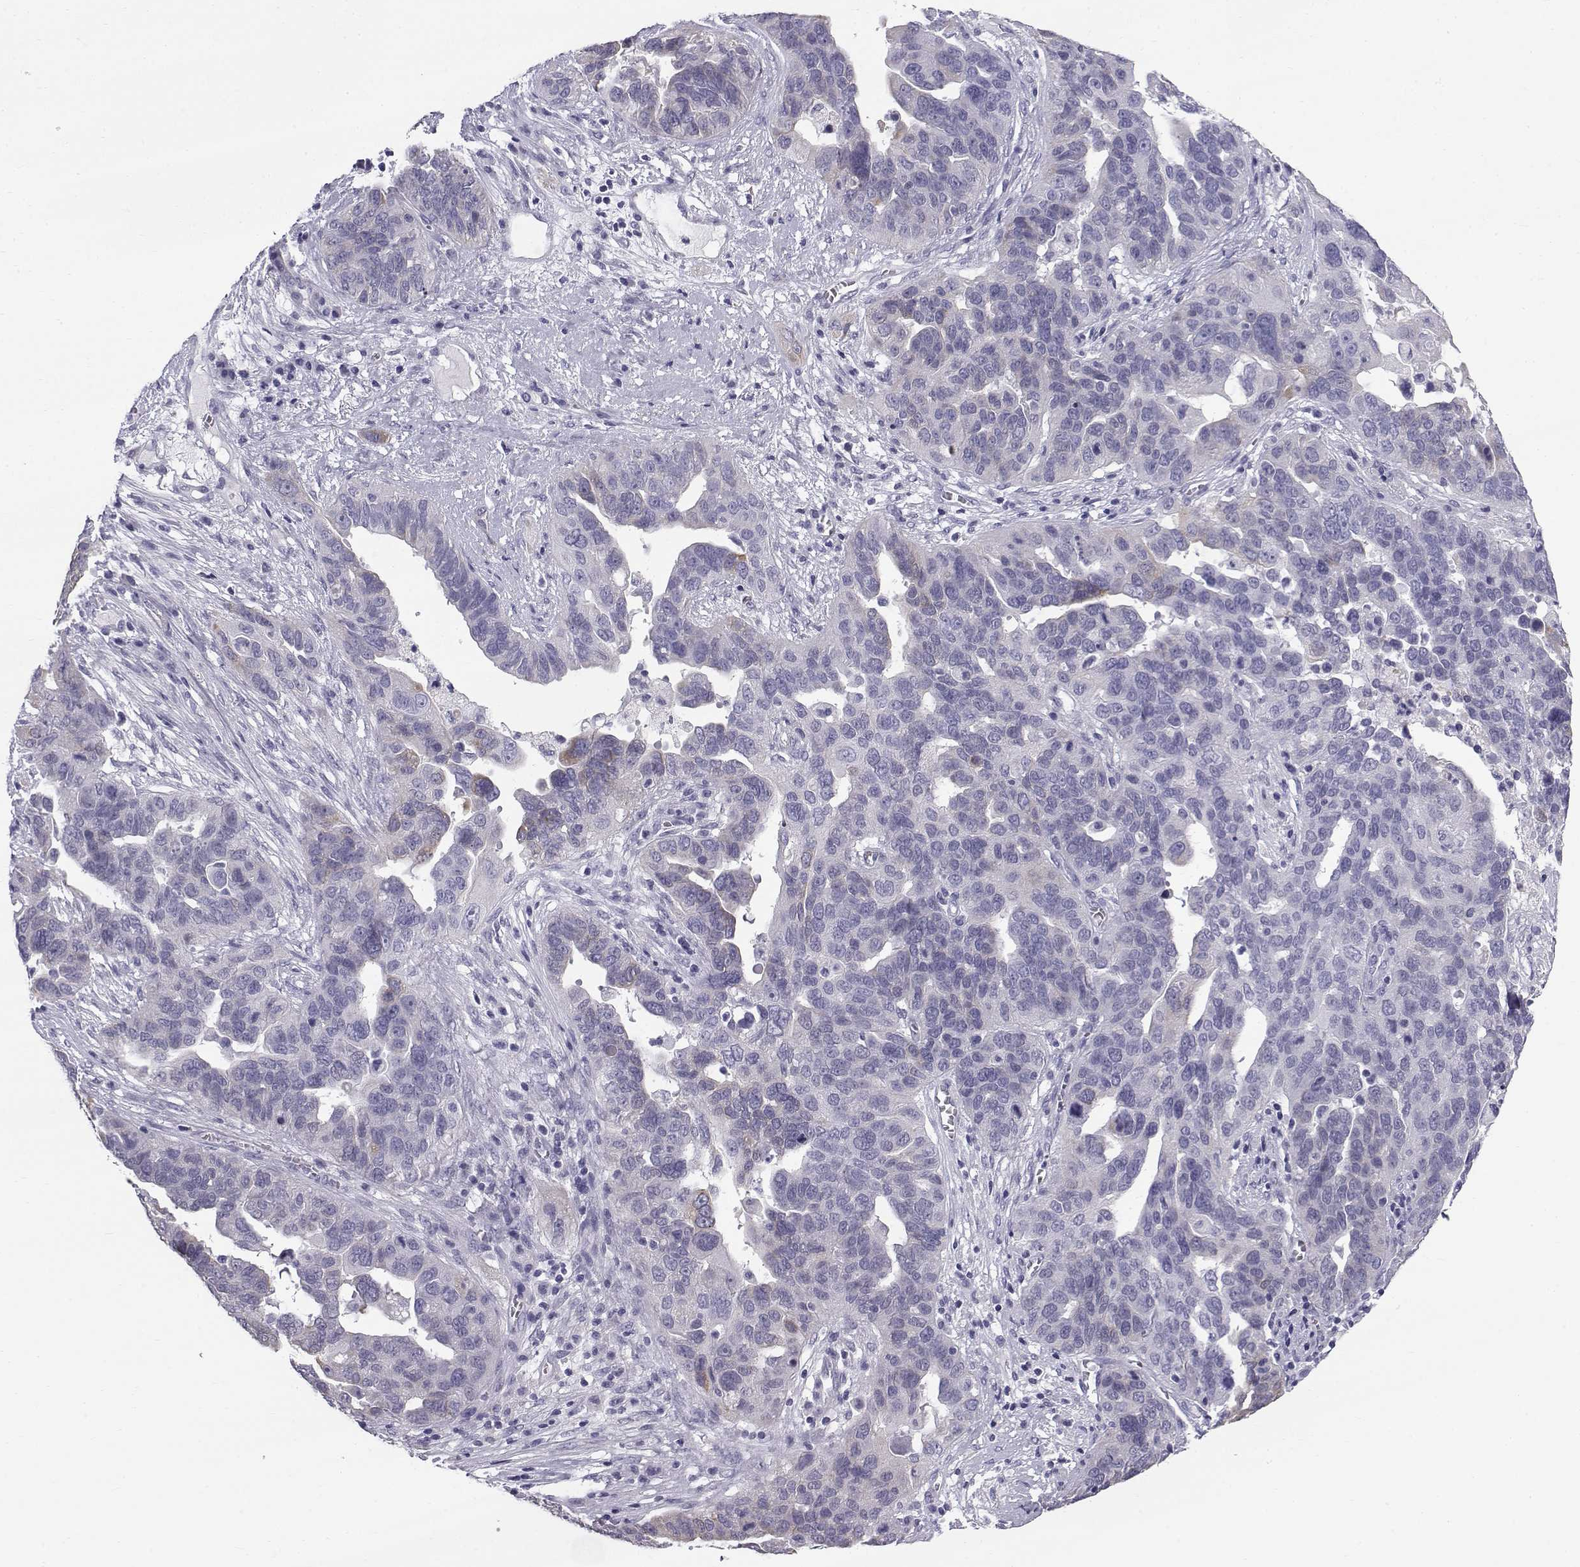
{"staining": {"intensity": "negative", "quantity": "none", "location": "none"}, "tissue": "ovarian cancer", "cell_type": "Tumor cells", "image_type": "cancer", "snomed": [{"axis": "morphology", "description": "Carcinoma, endometroid"}, {"axis": "topography", "description": "Soft tissue"}, {"axis": "topography", "description": "Ovary"}], "caption": "Human ovarian cancer (endometroid carcinoma) stained for a protein using immunohistochemistry (IHC) displays no expression in tumor cells.", "gene": "RNASE12", "patient": {"sex": "female", "age": 52}}